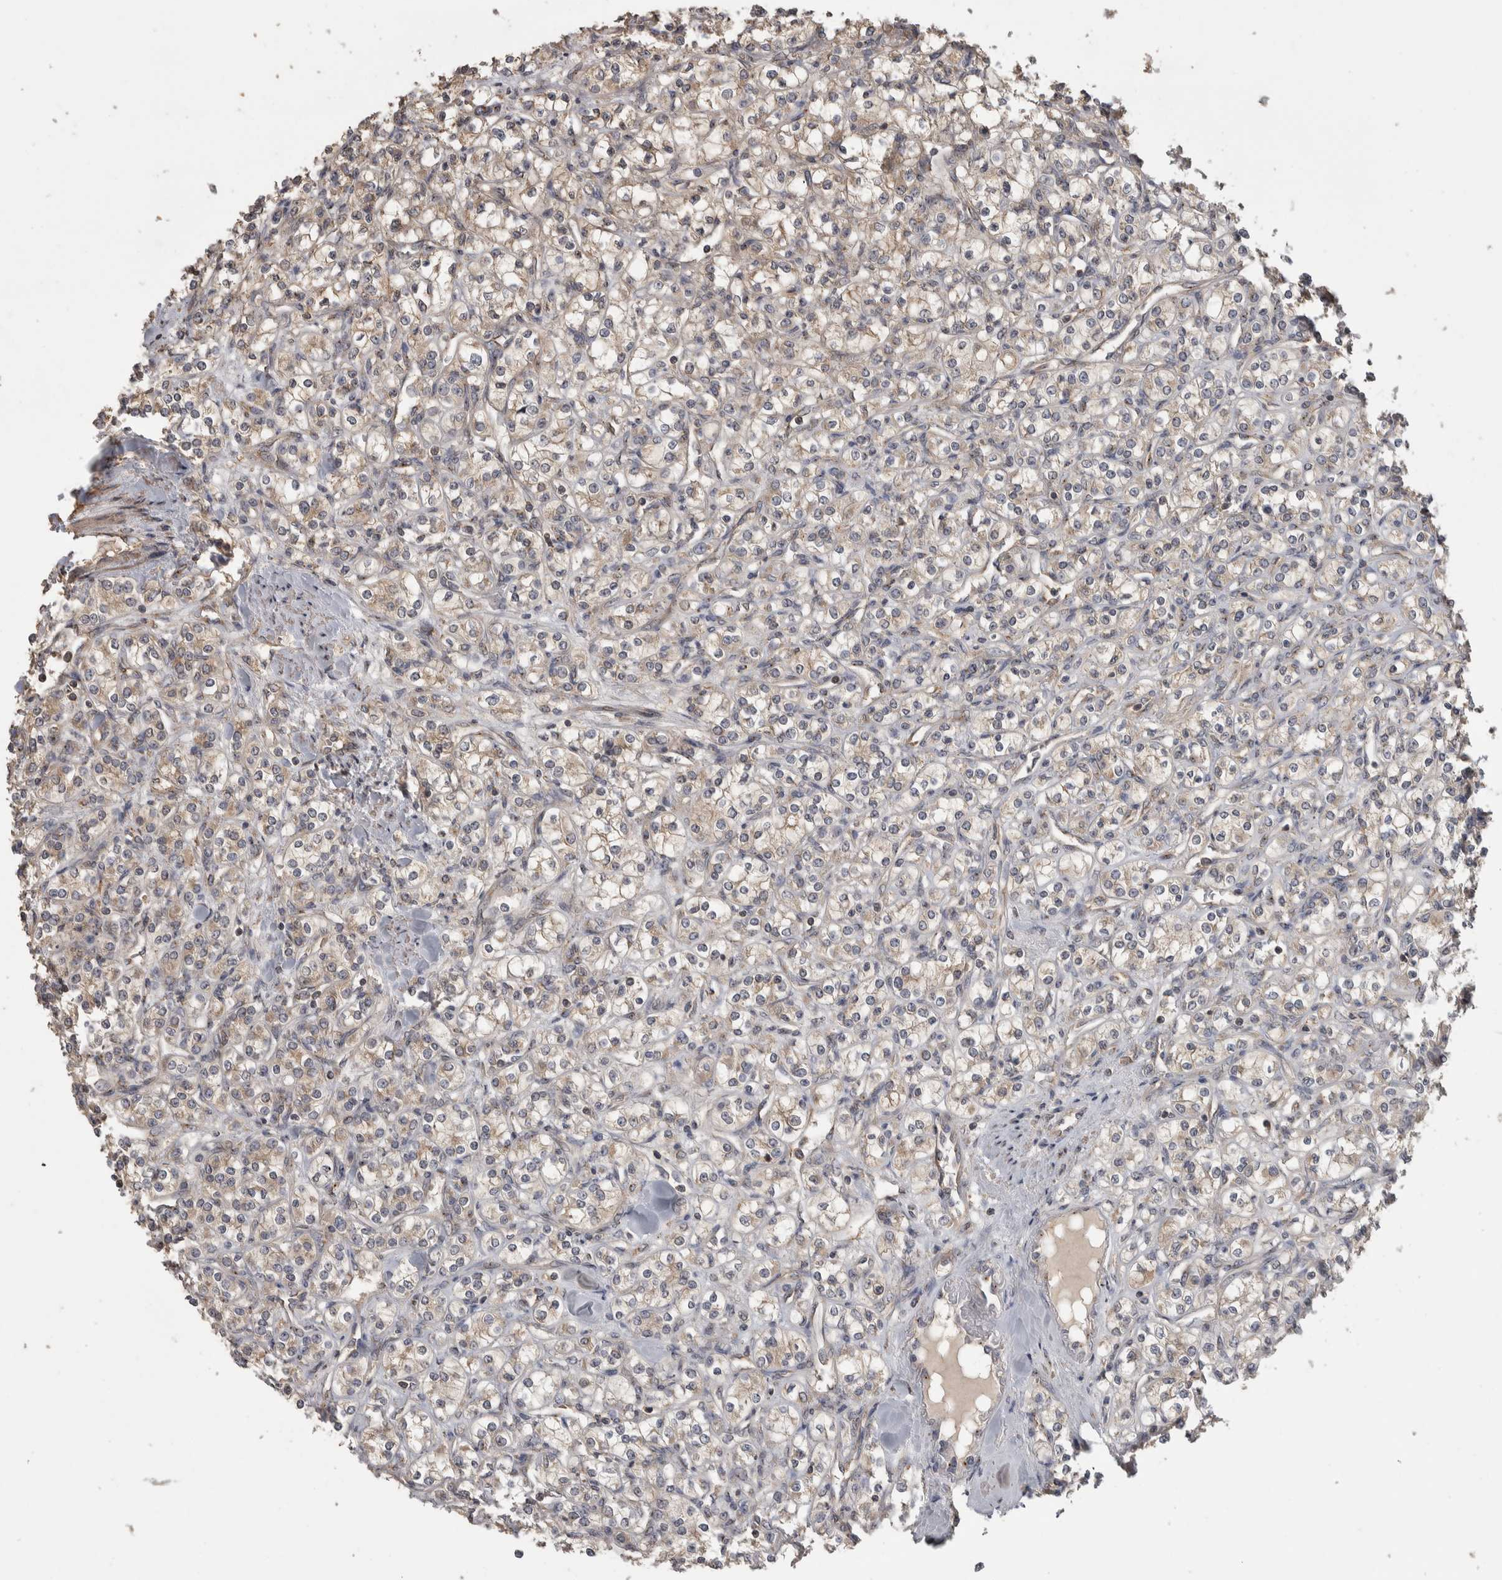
{"staining": {"intensity": "weak", "quantity": "25%-75%", "location": "cytoplasmic/membranous"}, "tissue": "renal cancer", "cell_type": "Tumor cells", "image_type": "cancer", "snomed": [{"axis": "morphology", "description": "Adenocarcinoma, NOS"}, {"axis": "topography", "description": "Kidney"}], "caption": "Renal cancer (adenocarcinoma) tissue displays weak cytoplasmic/membranous positivity in about 25%-75% of tumor cells, visualized by immunohistochemistry.", "gene": "IFRD1", "patient": {"sex": "male", "age": 77}}